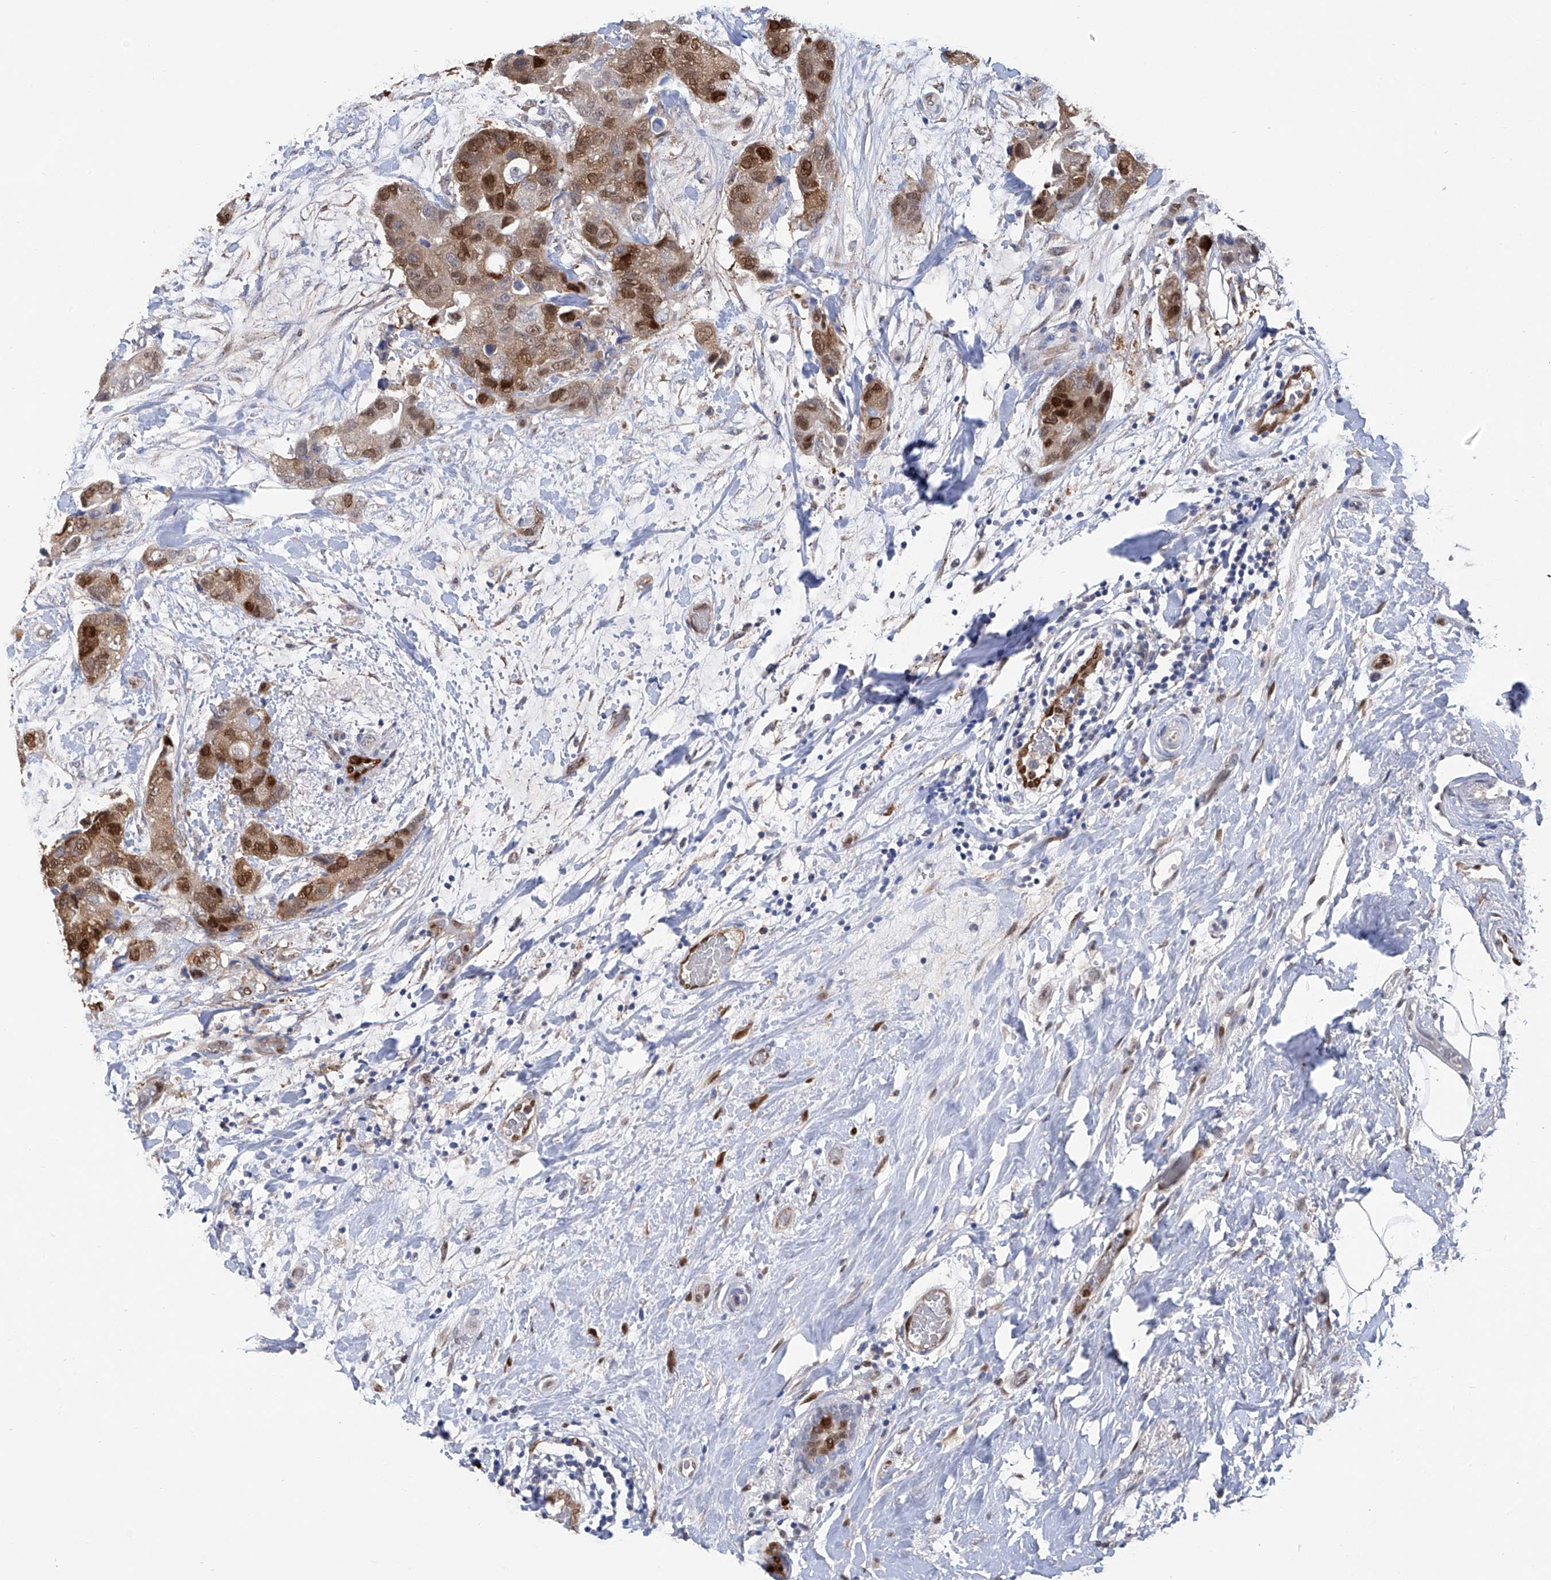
{"staining": {"intensity": "moderate", "quantity": ">75%", "location": "cytoplasmic/membranous,nuclear"}, "tissue": "breast cancer", "cell_type": "Tumor cells", "image_type": "cancer", "snomed": [{"axis": "morphology", "description": "Duct carcinoma"}, {"axis": "topography", "description": "Breast"}], "caption": "The micrograph demonstrates immunohistochemical staining of infiltrating ductal carcinoma (breast). There is moderate cytoplasmic/membranous and nuclear expression is seen in approximately >75% of tumor cells.", "gene": "PHF20", "patient": {"sex": "female", "age": 62}}